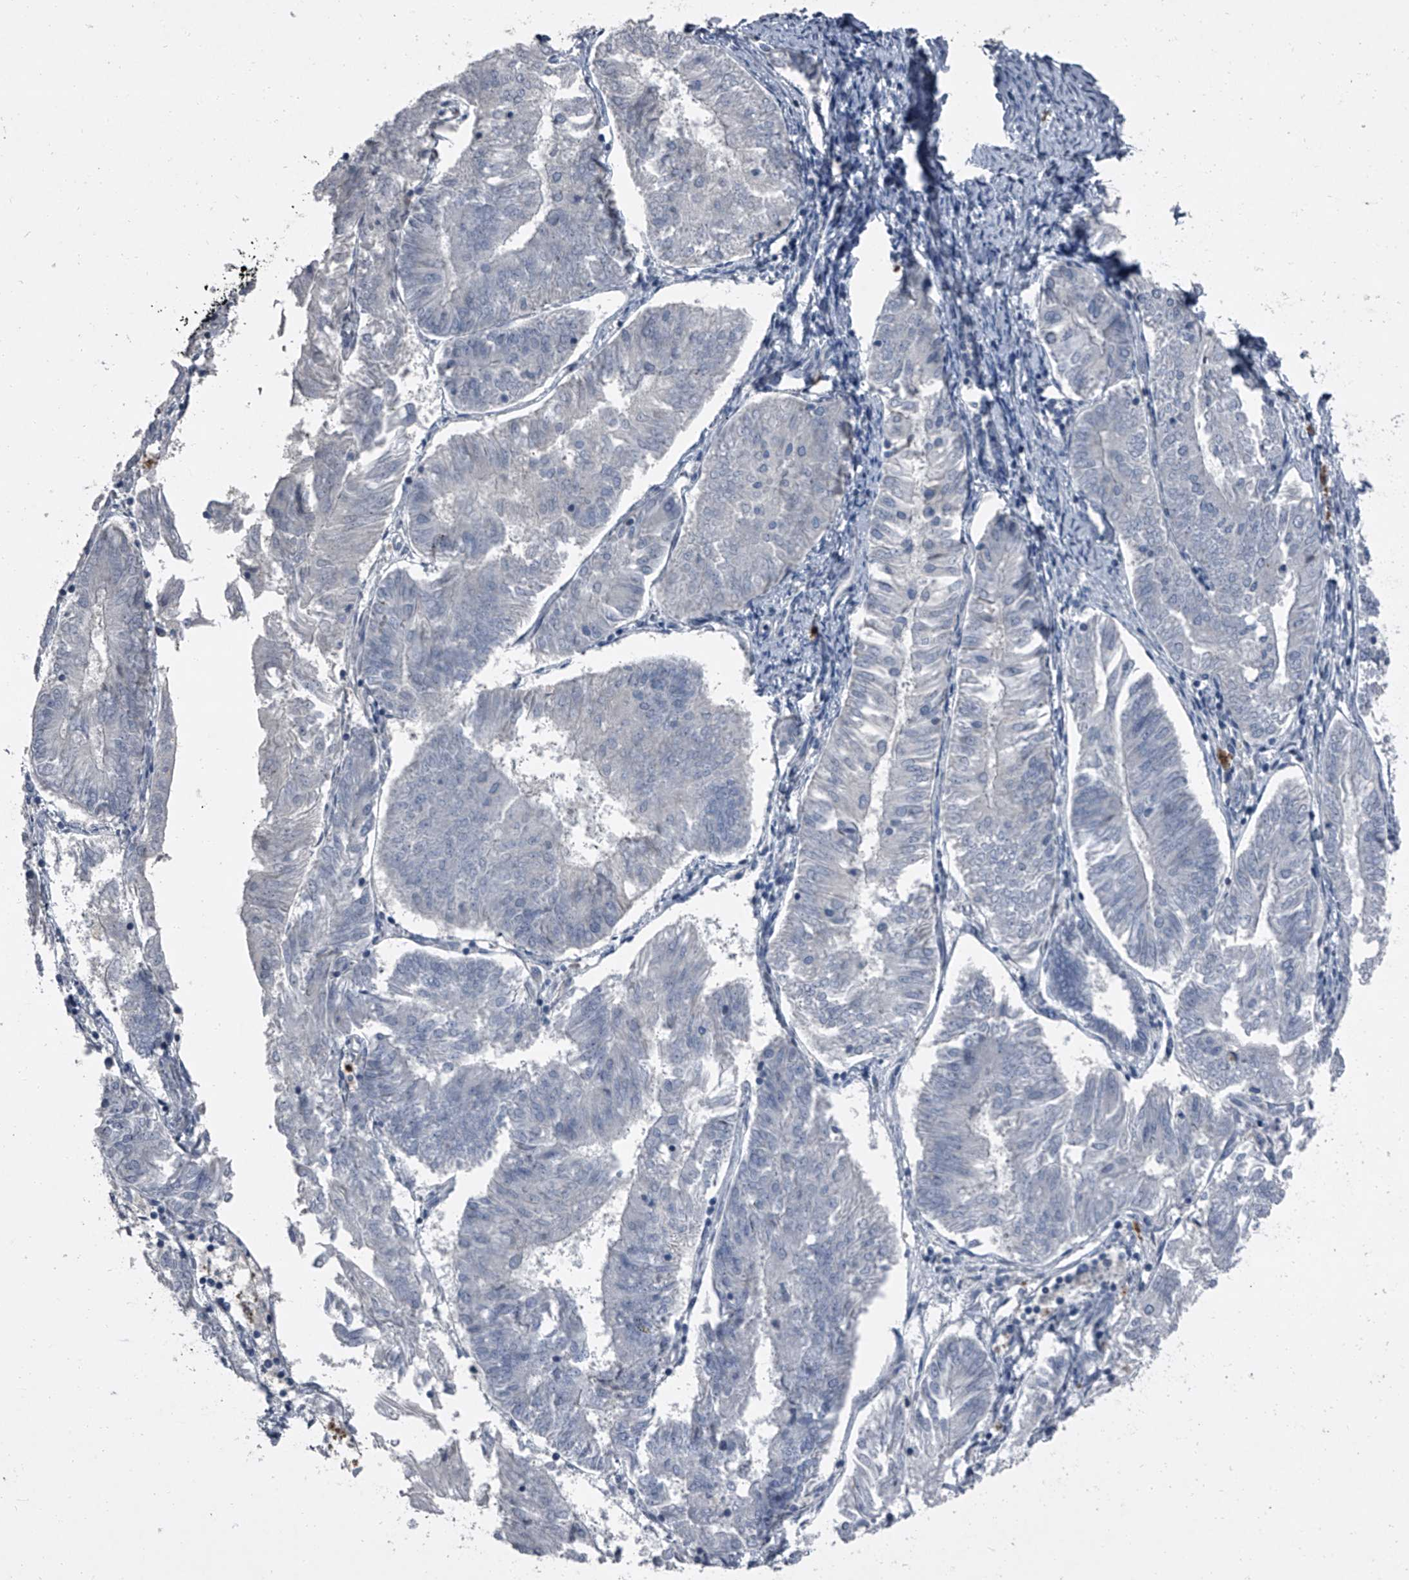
{"staining": {"intensity": "negative", "quantity": "none", "location": "none"}, "tissue": "endometrial cancer", "cell_type": "Tumor cells", "image_type": "cancer", "snomed": [{"axis": "morphology", "description": "Adenocarcinoma, NOS"}, {"axis": "topography", "description": "Endometrium"}], "caption": "Immunohistochemistry photomicrograph of neoplastic tissue: human adenocarcinoma (endometrial) stained with DAB reveals no significant protein expression in tumor cells.", "gene": "HEPHL1", "patient": {"sex": "female", "age": 58}}